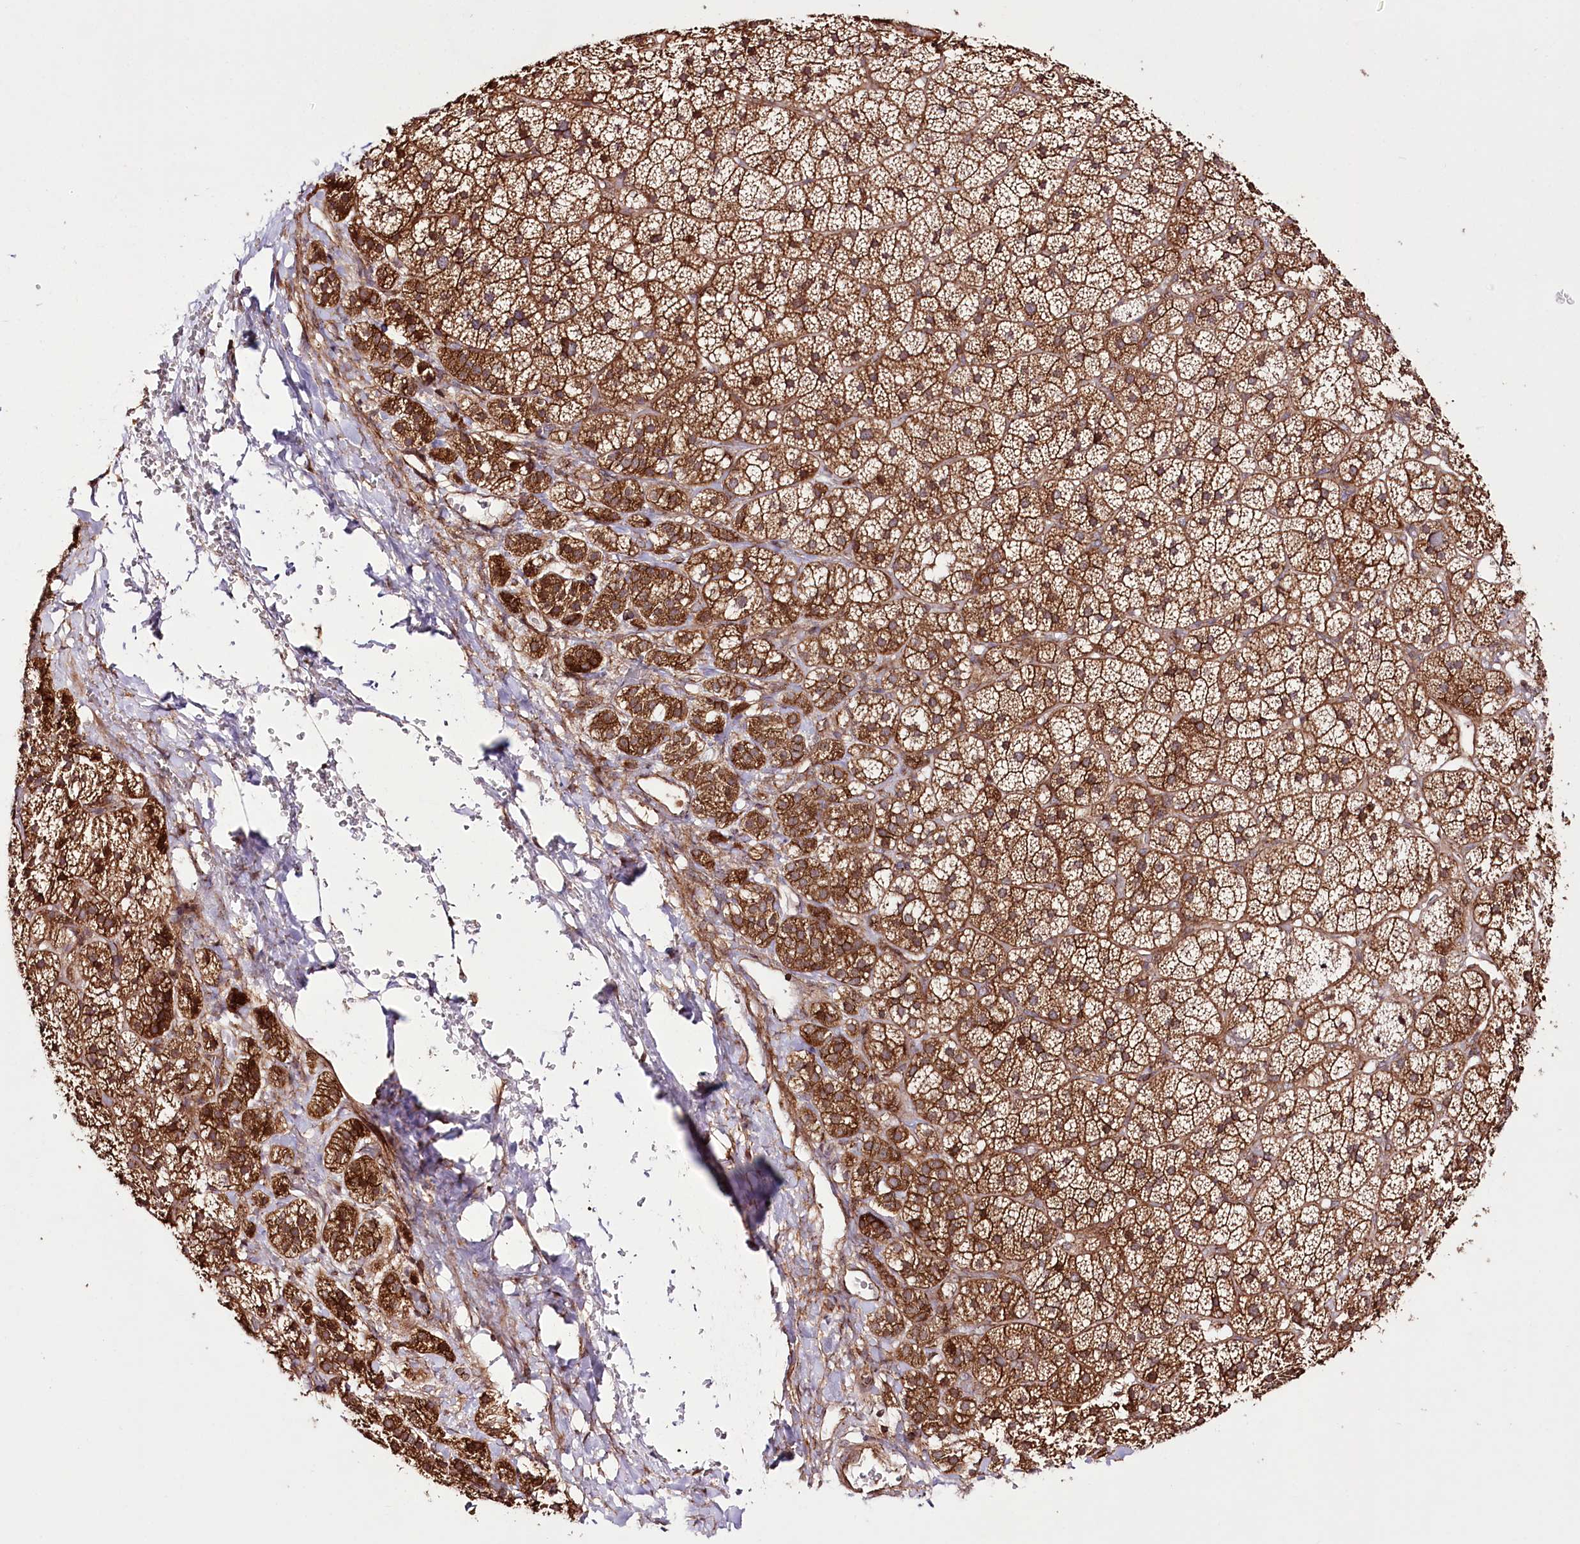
{"staining": {"intensity": "strong", "quantity": ">75%", "location": "cytoplasmic/membranous"}, "tissue": "adrenal gland", "cell_type": "Glandular cells", "image_type": "normal", "snomed": [{"axis": "morphology", "description": "Normal tissue, NOS"}, {"axis": "topography", "description": "Adrenal gland"}], "caption": "The immunohistochemical stain highlights strong cytoplasmic/membranous positivity in glandular cells of normal adrenal gland.", "gene": "DHX29", "patient": {"sex": "female", "age": 44}}